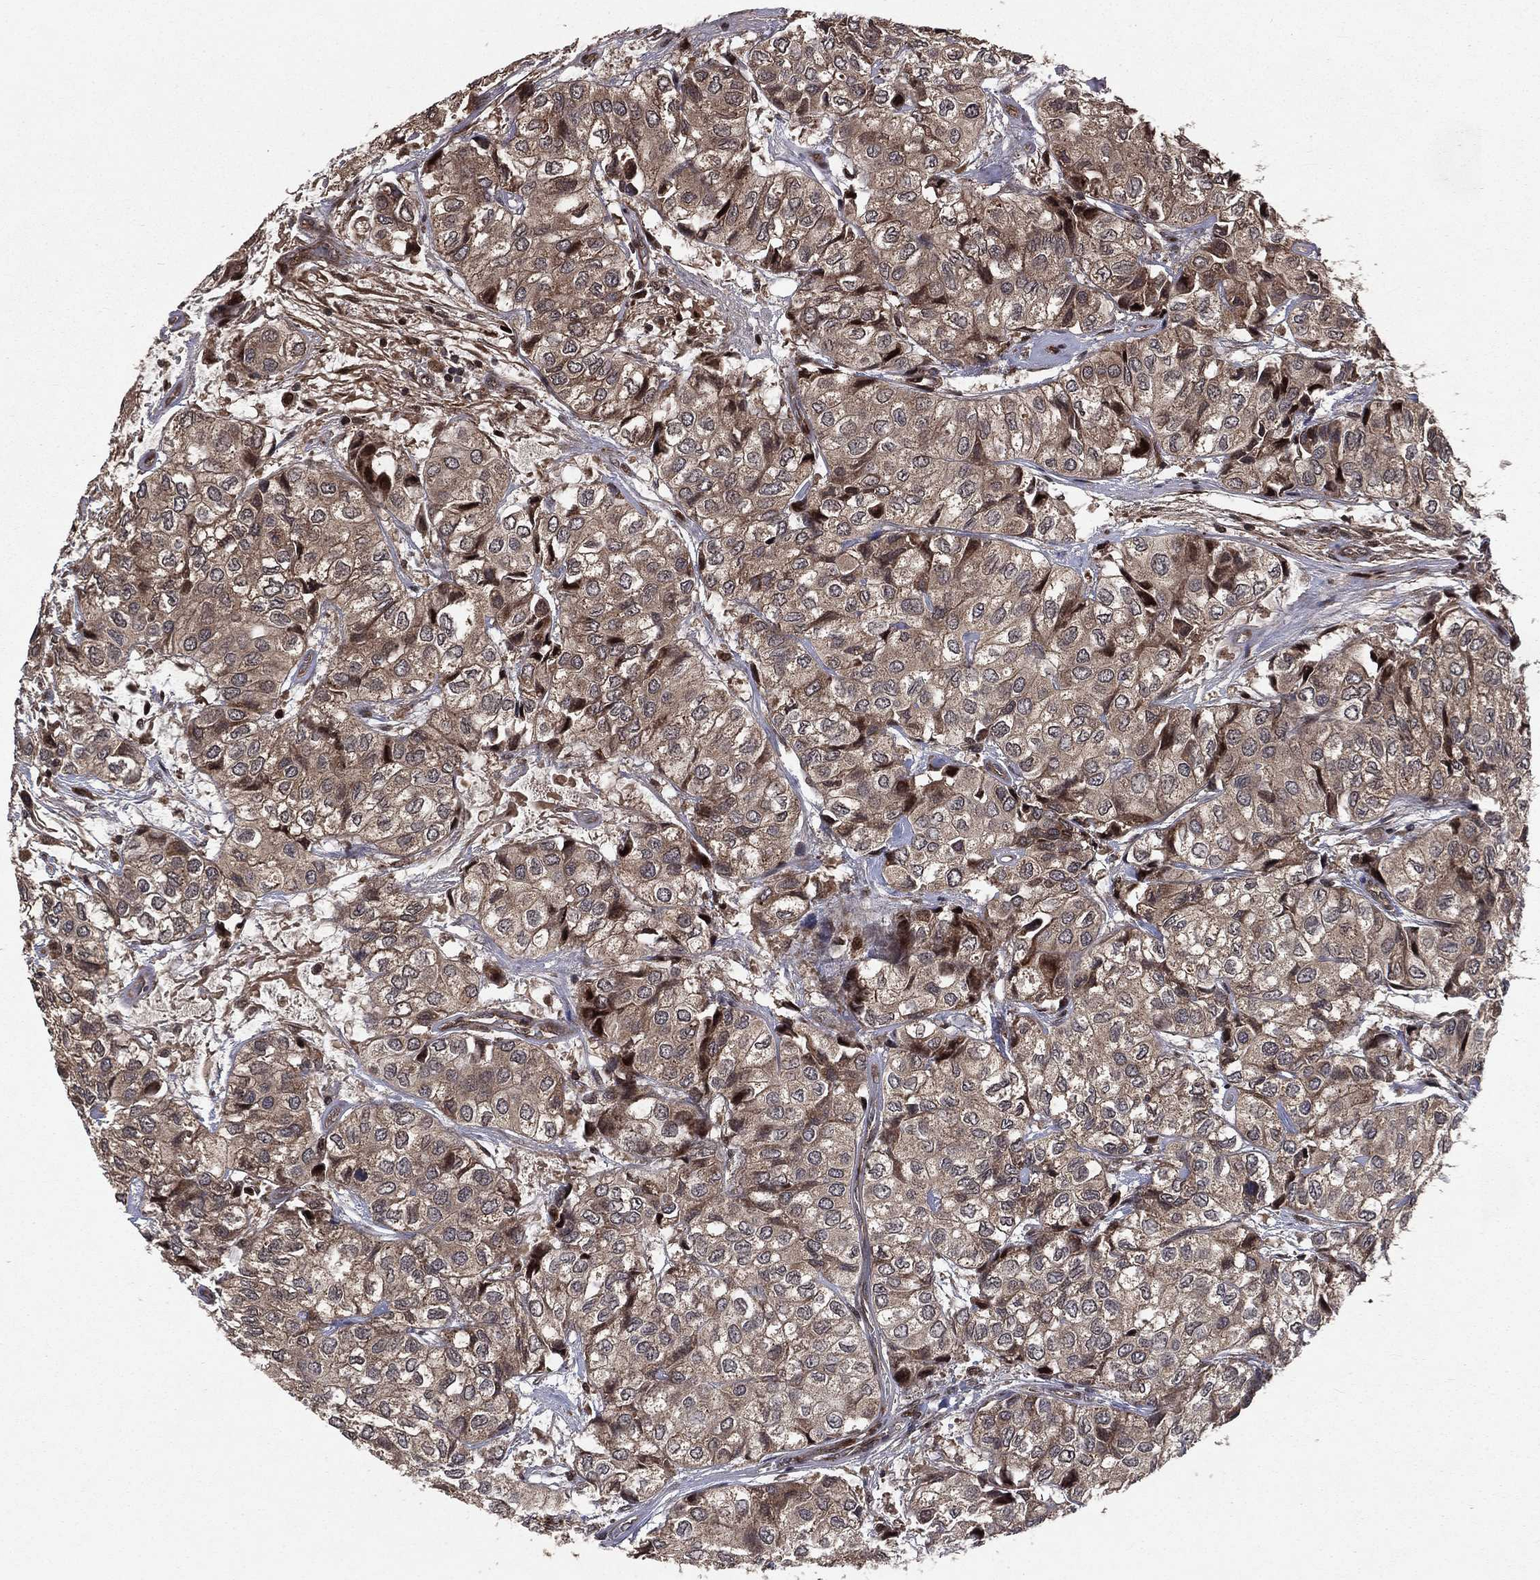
{"staining": {"intensity": "weak", "quantity": "25%-75%", "location": "cytoplasmic/membranous"}, "tissue": "urothelial cancer", "cell_type": "Tumor cells", "image_type": "cancer", "snomed": [{"axis": "morphology", "description": "Urothelial carcinoma, High grade"}, {"axis": "topography", "description": "Urinary bladder"}], "caption": "High-magnification brightfield microscopy of urothelial carcinoma (high-grade) stained with DAB (brown) and counterstained with hematoxylin (blue). tumor cells exhibit weak cytoplasmic/membranous positivity is appreciated in about25%-75% of cells.", "gene": "LENG8", "patient": {"sex": "male", "age": 73}}